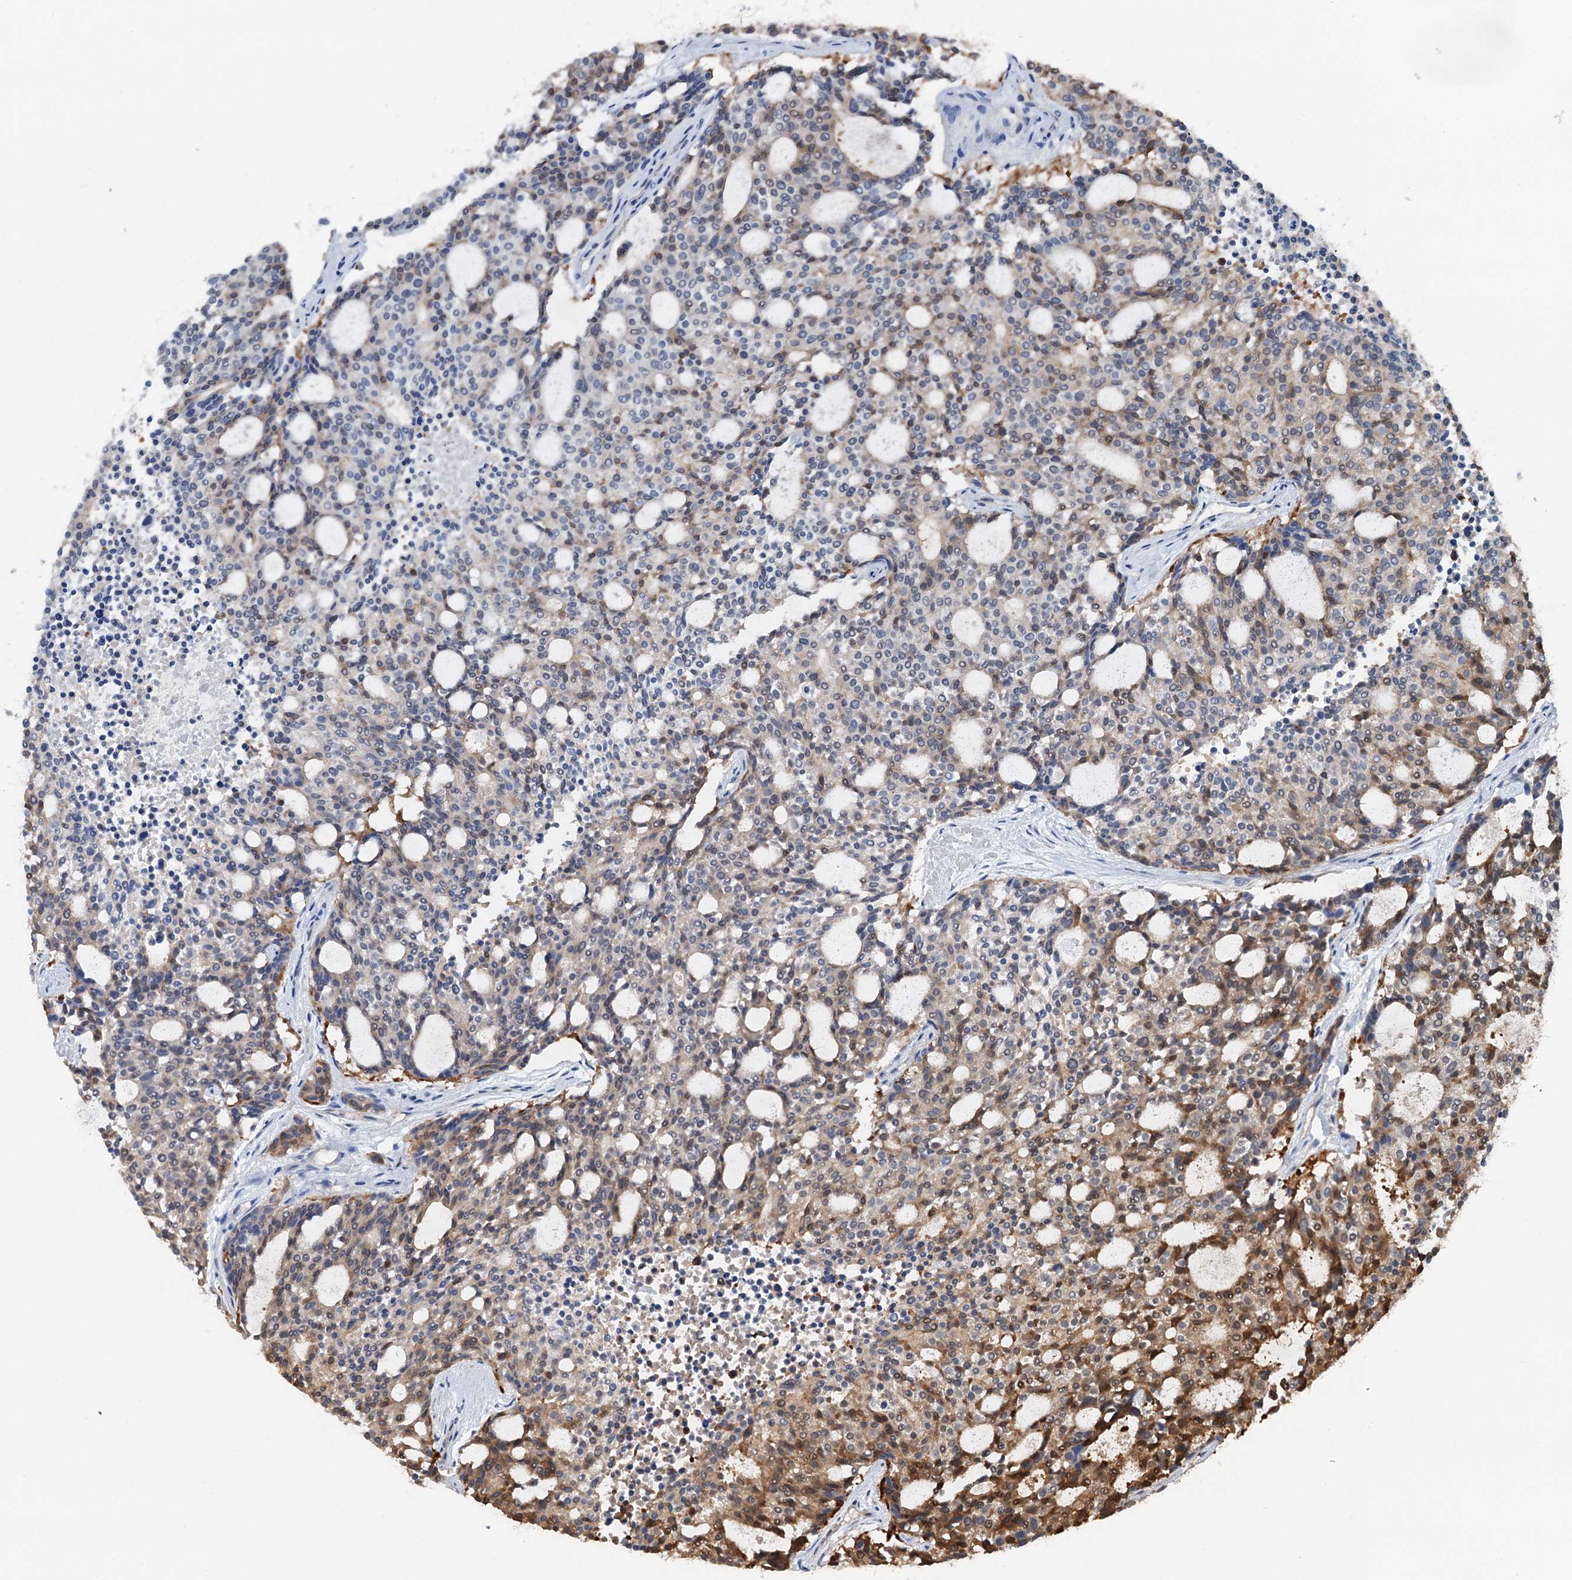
{"staining": {"intensity": "moderate", "quantity": "25%-75%", "location": "cytoplasmic/membranous,nuclear"}, "tissue": "carcinoid", "cell_type": "Tumor cells", "image_type": "cancer", "snomed": [{"axis": "morphology", "description": "Carcinoid, malignant, NOS"}, {"axis": "topography", "description": "Pancreas"}], "caption": "A brown stain shows moderate cytoplasmic/membranous and nuclear staining of a protein in carcinoid tumor cells.", "gene": "CFDP1", "patient": {"sex": "female", "age": 54}}